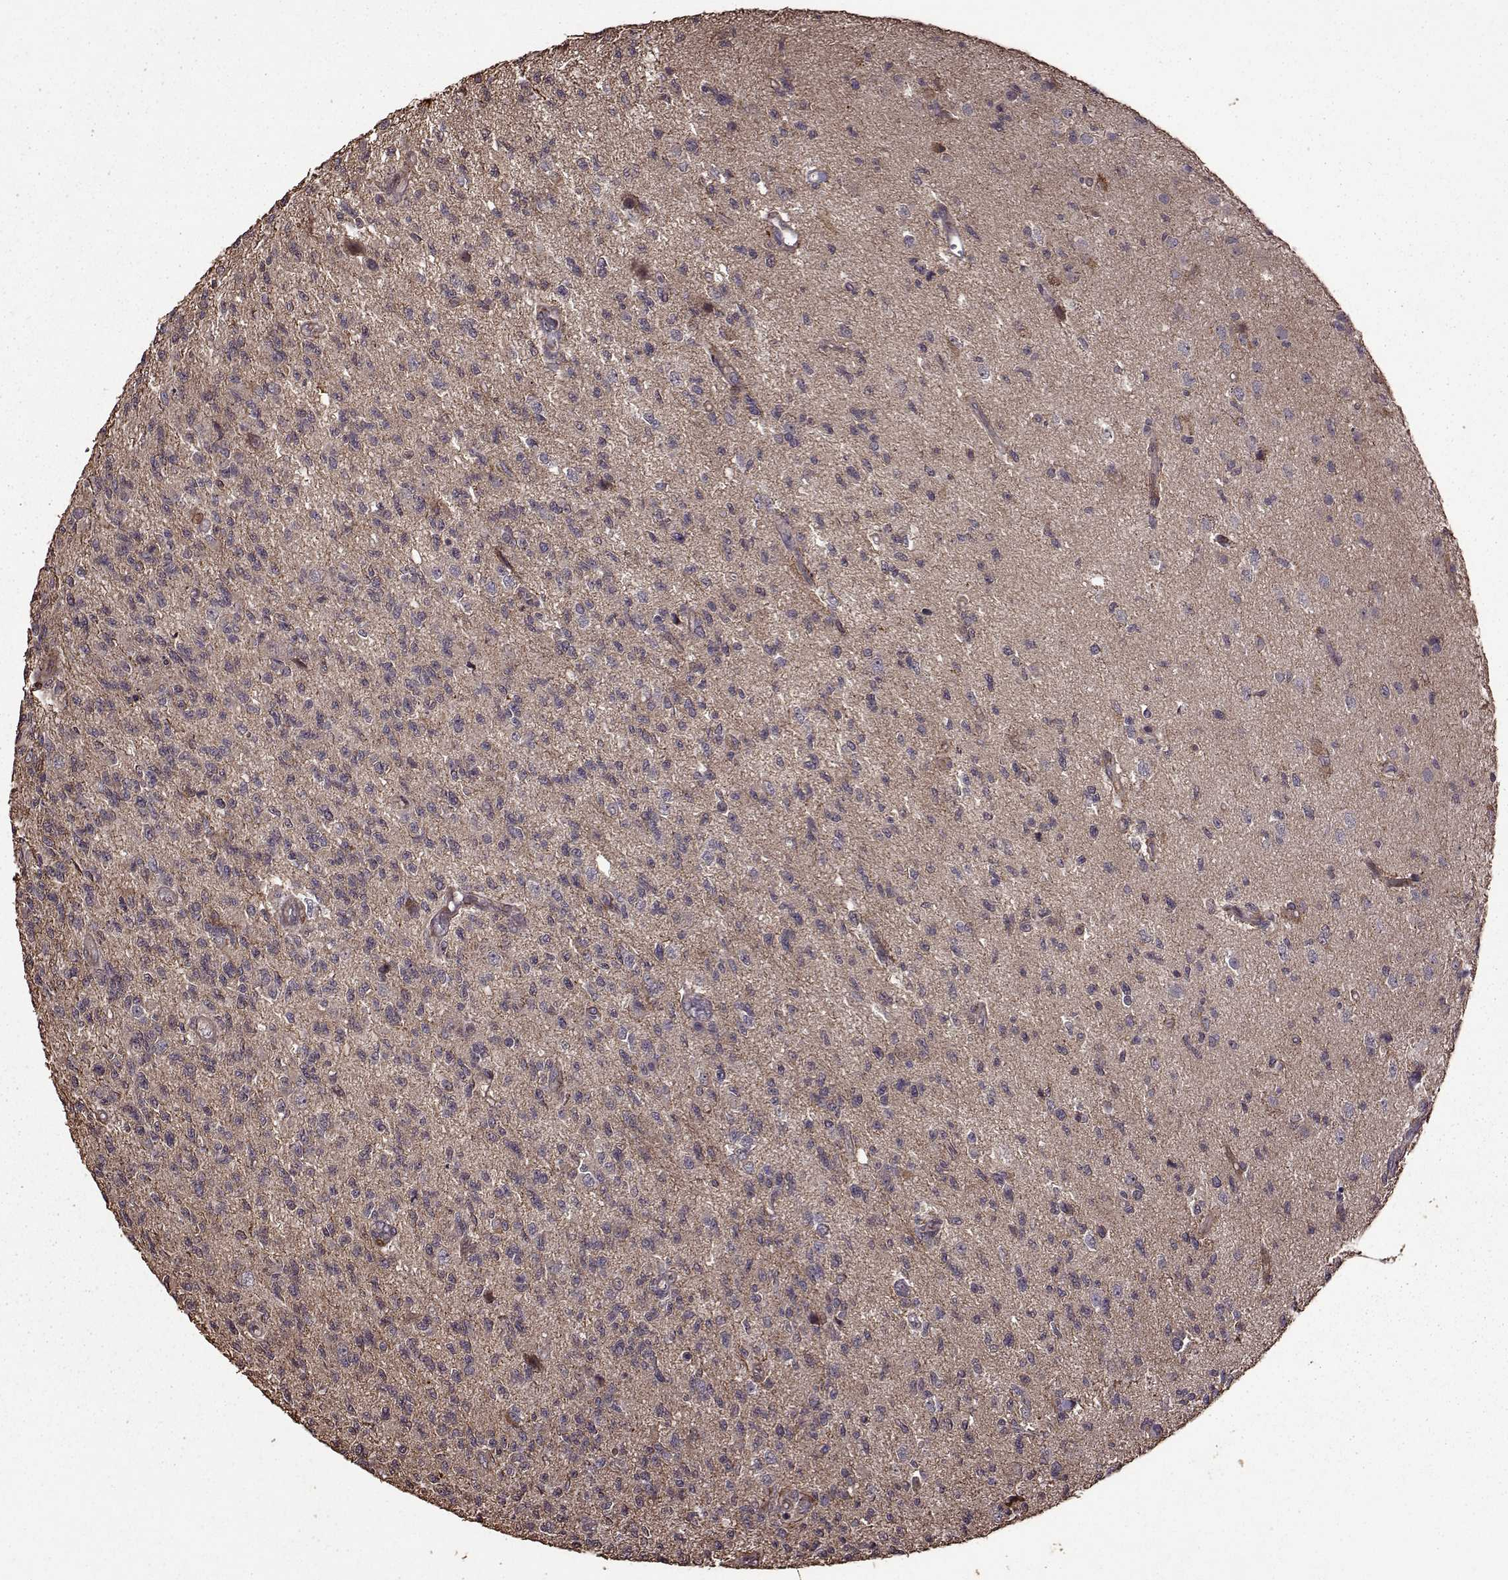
{"staining": {"intensity": "weak", "quantity": "25%-75%", "location": "cytoplasmic/membranous"}, "tissue": "glioma", "cell_type": "Tumor cells", "image_type": "cancer", "snomed": [{"axis": "morphology", "description": "Glioma, malignant, High grade"}, {"axis": "topography", "description": "Brain"}], "caption": "Tumor cells display weak cytoplasmic/membranous staining in approximately 25%-75% of cells in high-grade glioma (malignant).", "gene": "FBXW11", "patient": {"sex": "male", "age": 56}}